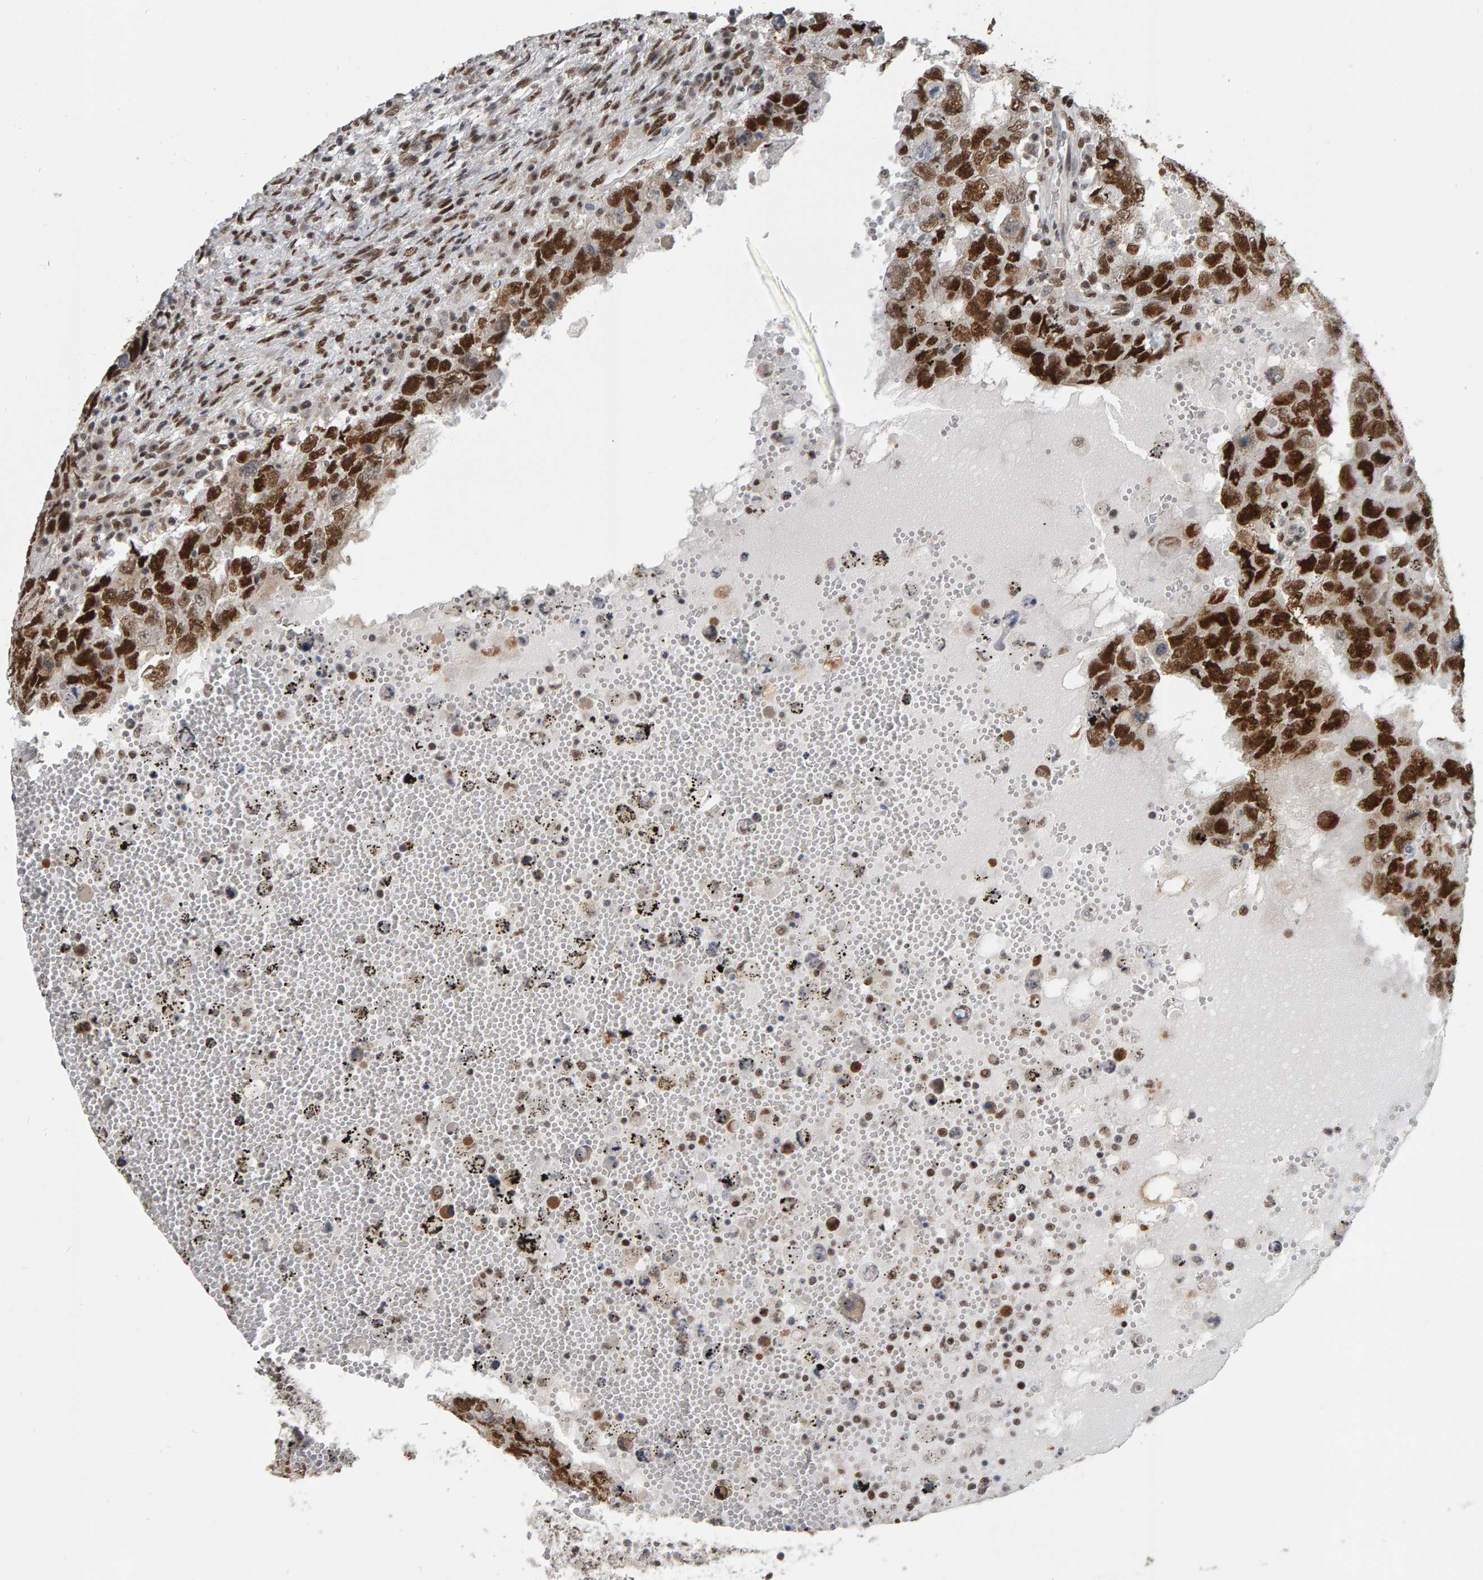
{"staining": {"intensity": "strong", "quantity": ">75%", "location": "nuclear"}, "tissue": "testis cancer", "cell_type": "Tumor cells", "image_type": "cancer", "snomed": [{"axis": "morphology", "description": "Carcinoma, Embryonal, NOS"}, {"axis": "topography", "description": "Testis"}], "caption": "The photomicrograph demonstrates staining of testis cancer, revealing strong nuclear protein staining (brown color) within tumor cells.", "gene": "ATF7IP", "patient": {"sex": "male", "age": 26}}